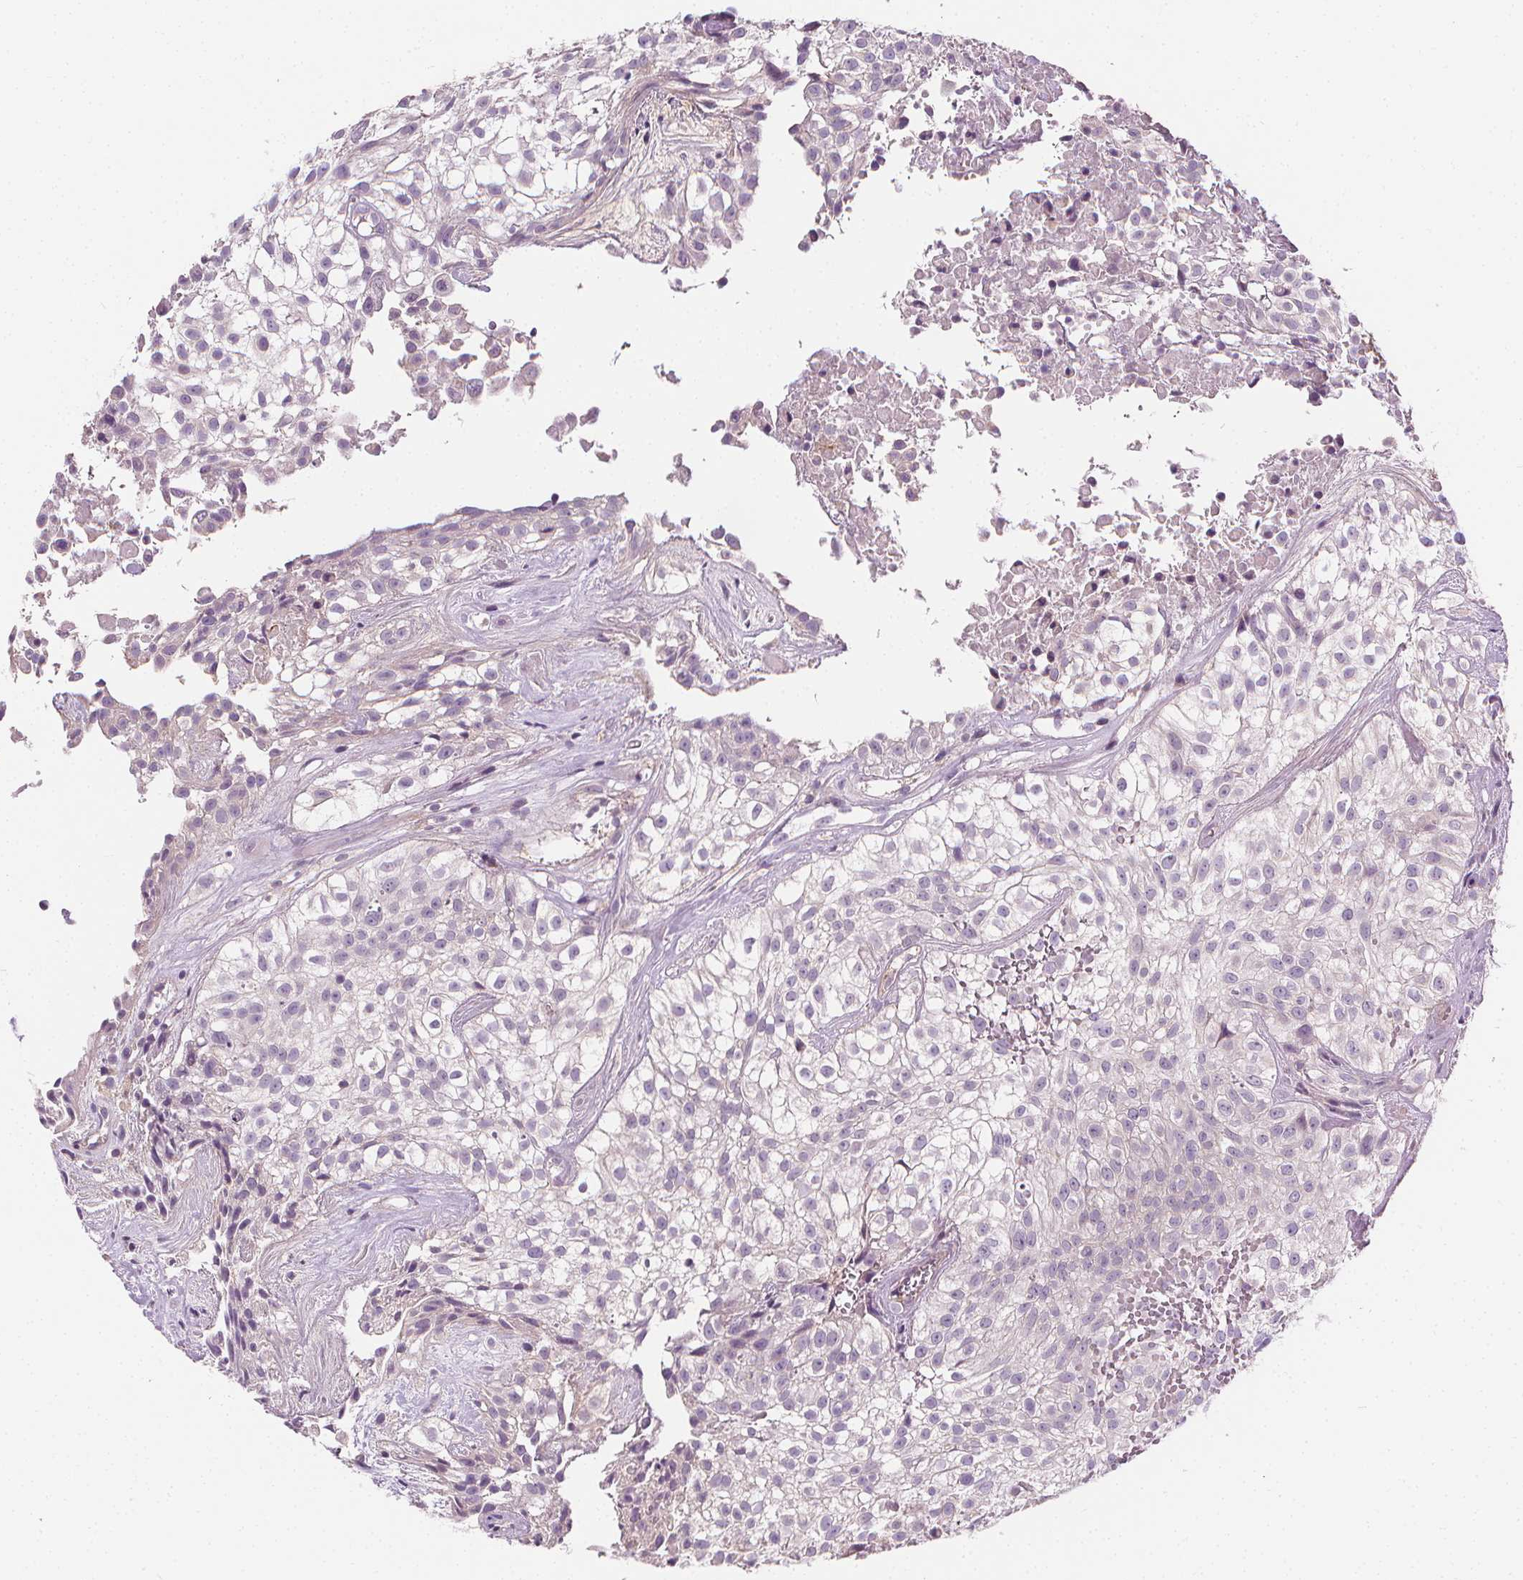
{"staining": {"intensity": "negative", "quantity": "none", "location": "none"}, "tissue": "urothelial cancer", "cell_type": "Tumor cells", "image_type": "cancer", "snomed": [{"axis": "morphology", "description": "Urothelial carcinoma, High grade"}, {"axis": "topography", "description": "Urinary bladder"}], "caption": "An immunohistochemistry (IHC) photomicrograph of urothelial carcinoma (high-grade) is shown. There is no staining in tumor cells of urothelial carcinoma (high-grade).", "gene": "RAB20", "patient": {"sex": "male", "age": 56}}